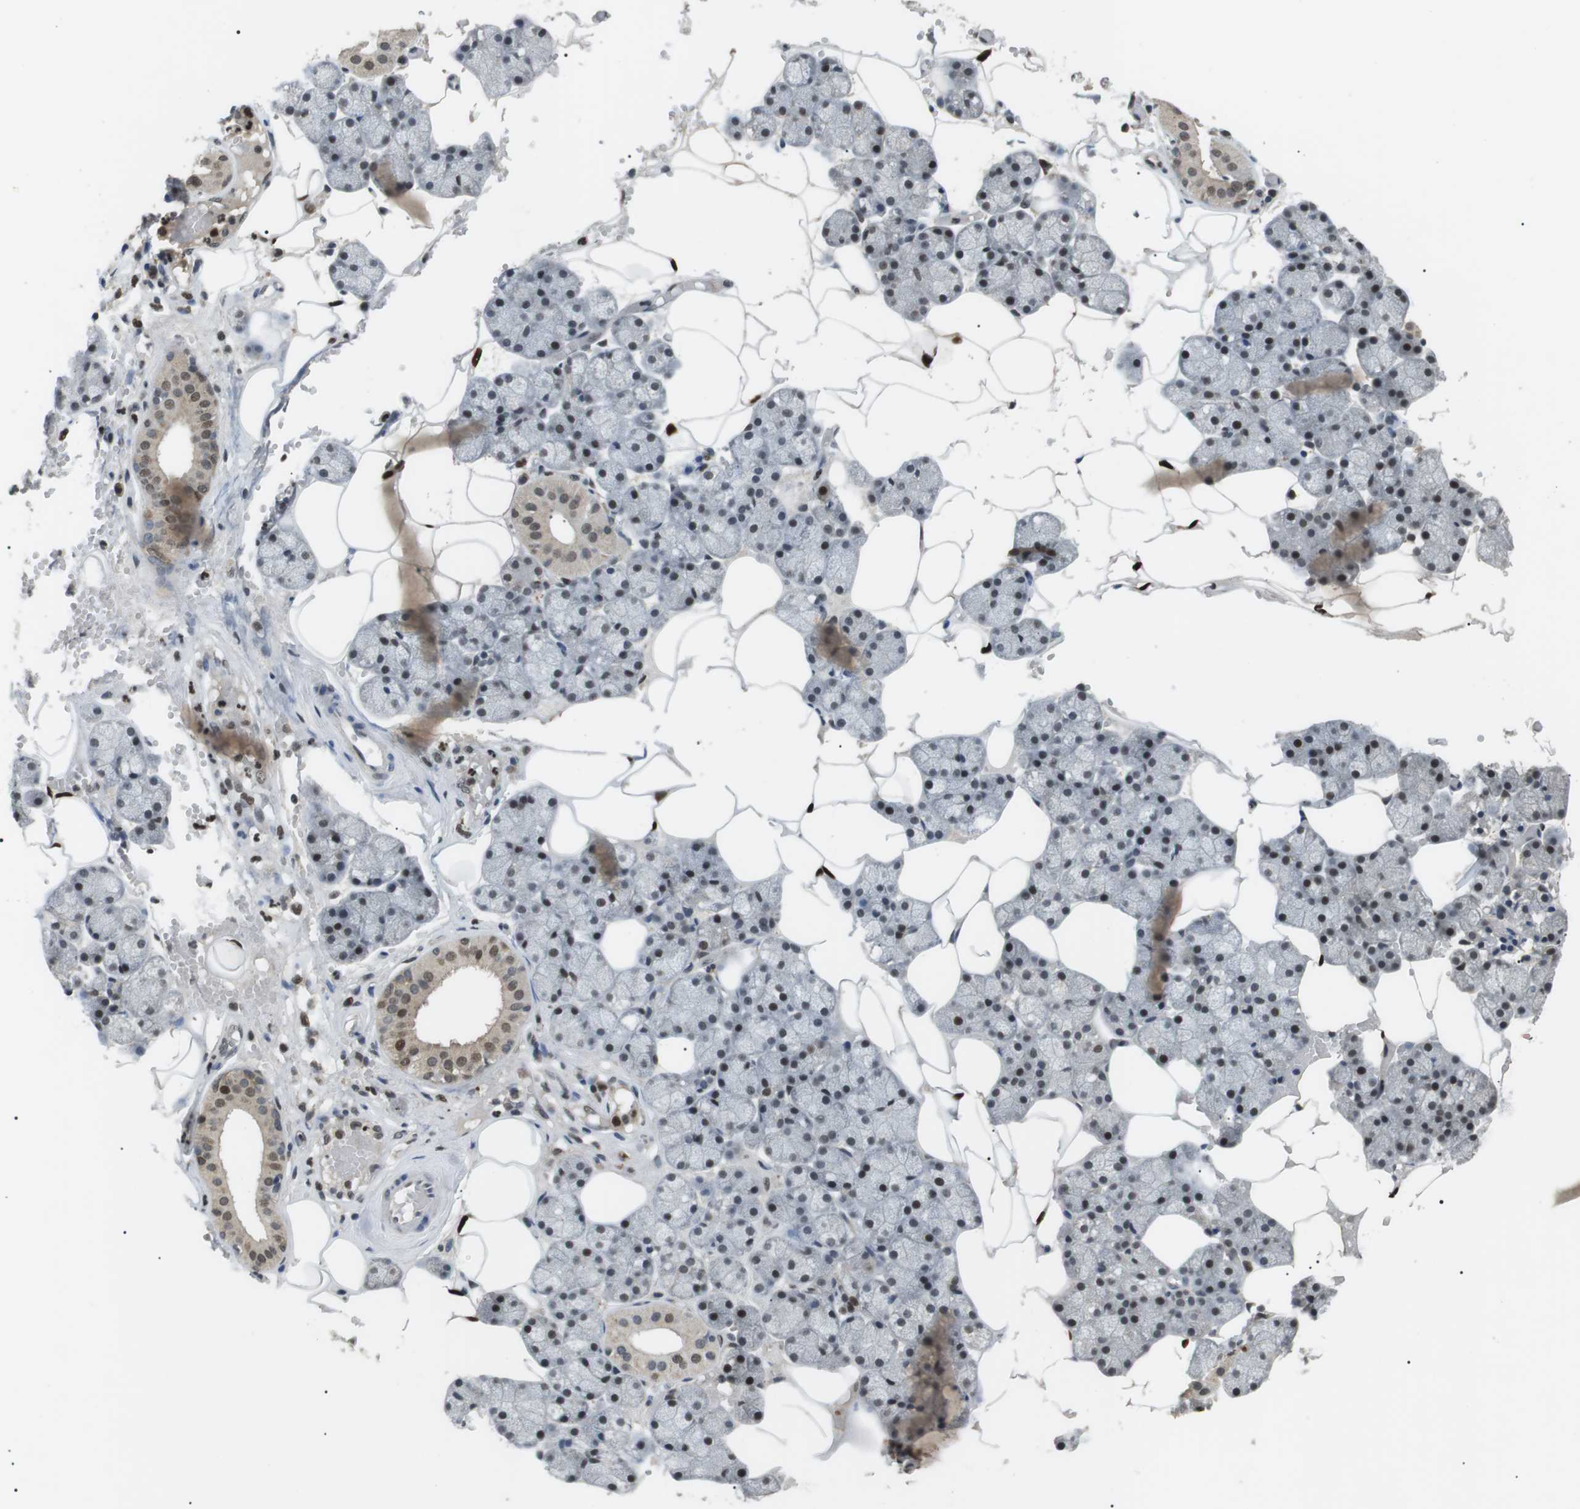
{"staining": {"intensity": "strong", "quantity": "25%-75%", "location": "cytoplasmic/membranous,nuclear"}, "tissue": "salivary gland", "cell_type": "Glandular cells", "image_type": "normal", "snomed": [{"axis": "morphology", "description": "Normal tissue, NOS"}, {"axis": "topography", "description": "Salivary gland"}], "caption": "This micrograph shows immunohistochemistry (IHC) staining of normal human salivary gland, with high strong cytoplasmic/membranous,nuclear expression in about 25%-75% of glandular cells.", "gene": "ORAI3", "patient": {"sex": "male", "age": 62}}